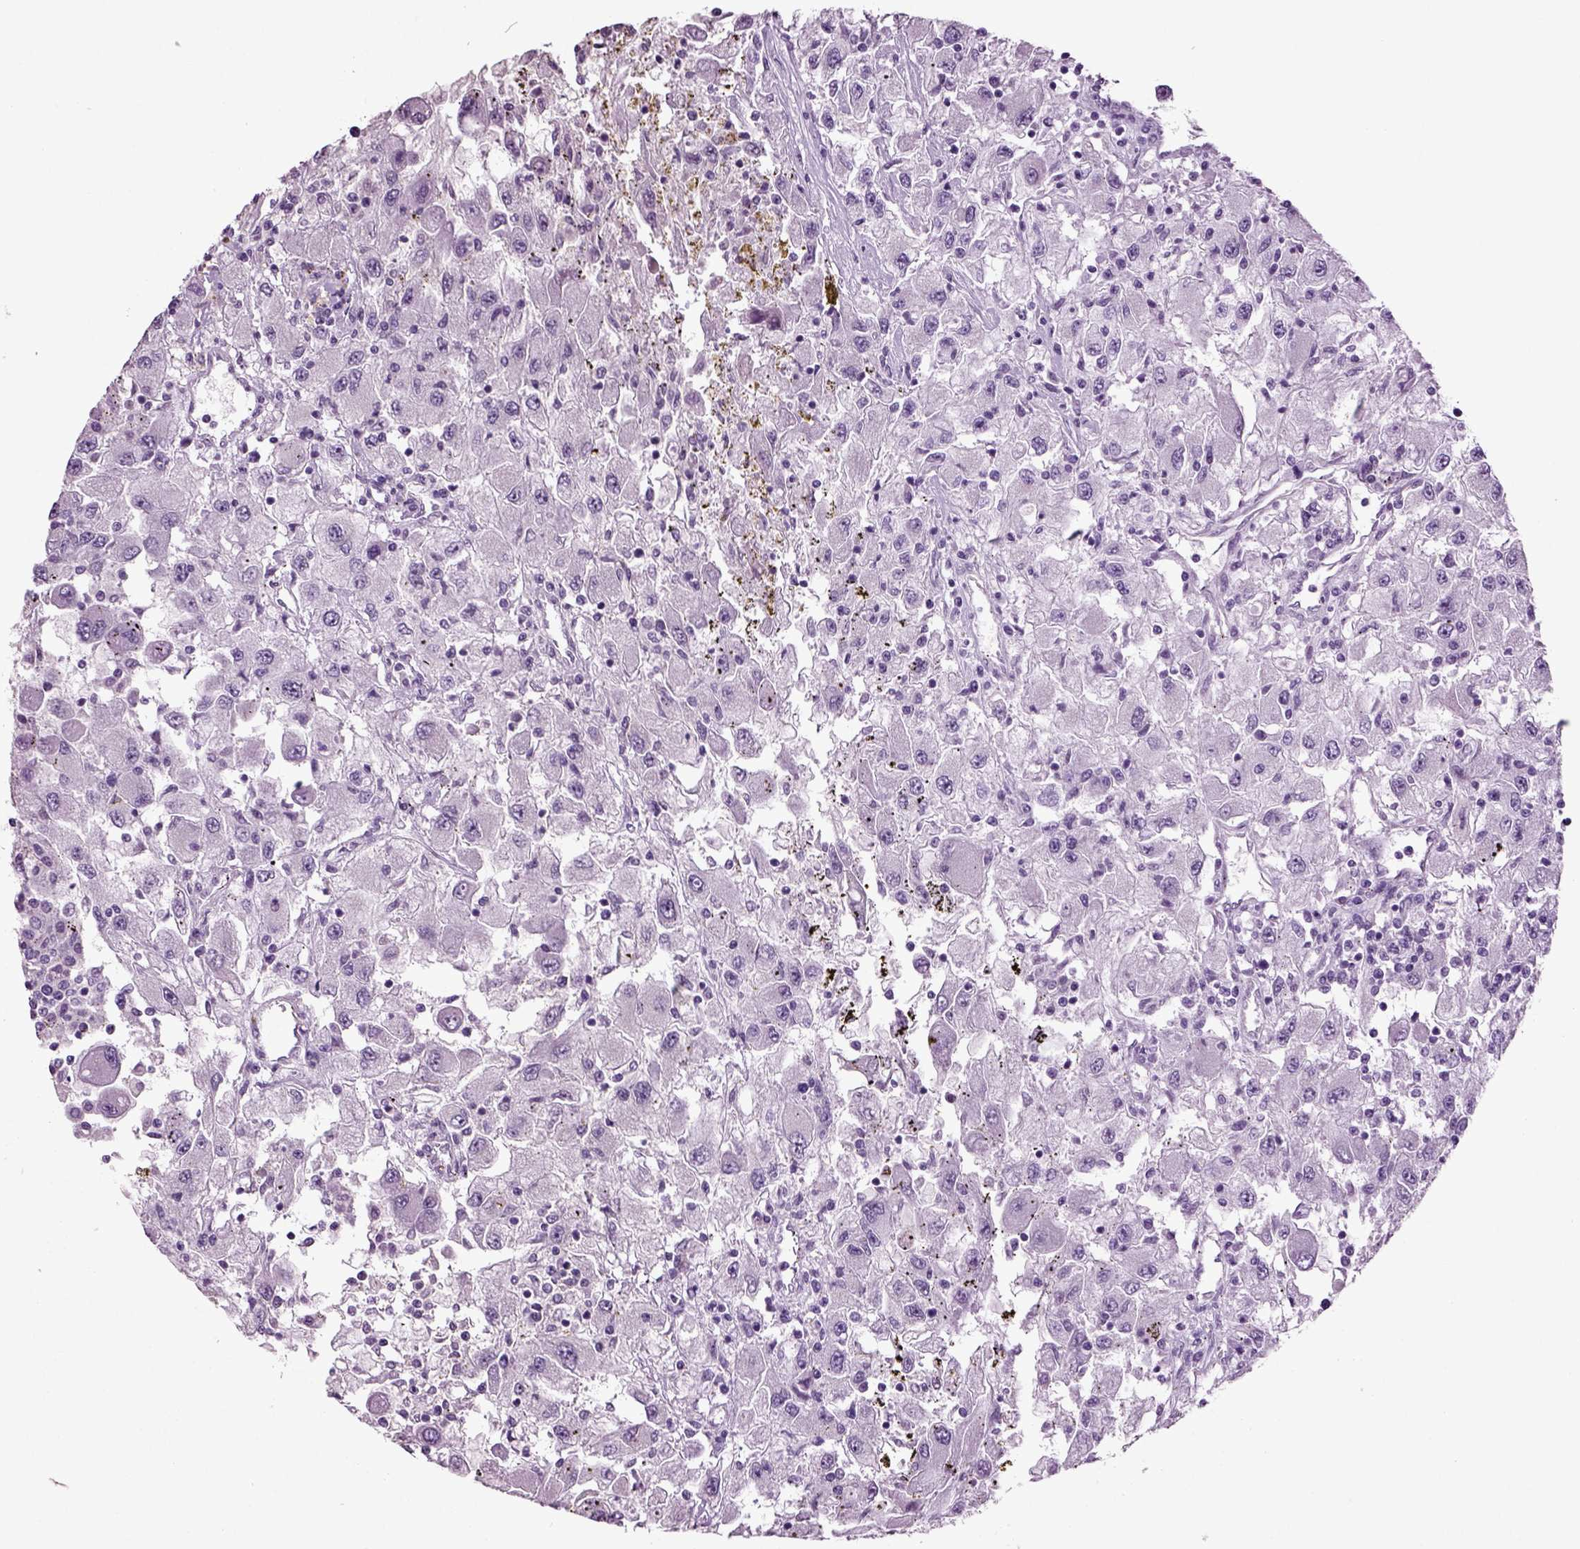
{"staining": {"intensity": "negative", "quantity": "none", "location": "none"}, "tissue": "renal cancer", "cell_type": "Tumor cells", "image_type": "cancer", "snomed": [{"axis": "morphology", "description": "Adenocarcinoma, NOS"}, {"axis": "topography", "description": "Kidney"}], "caption": "Immunohistochemistry of renal adenocarcinoma demonstrates no positivity in tumor cells.", "gene": "SLC17A6", "patient": {"sex": "female", "age": 67}}